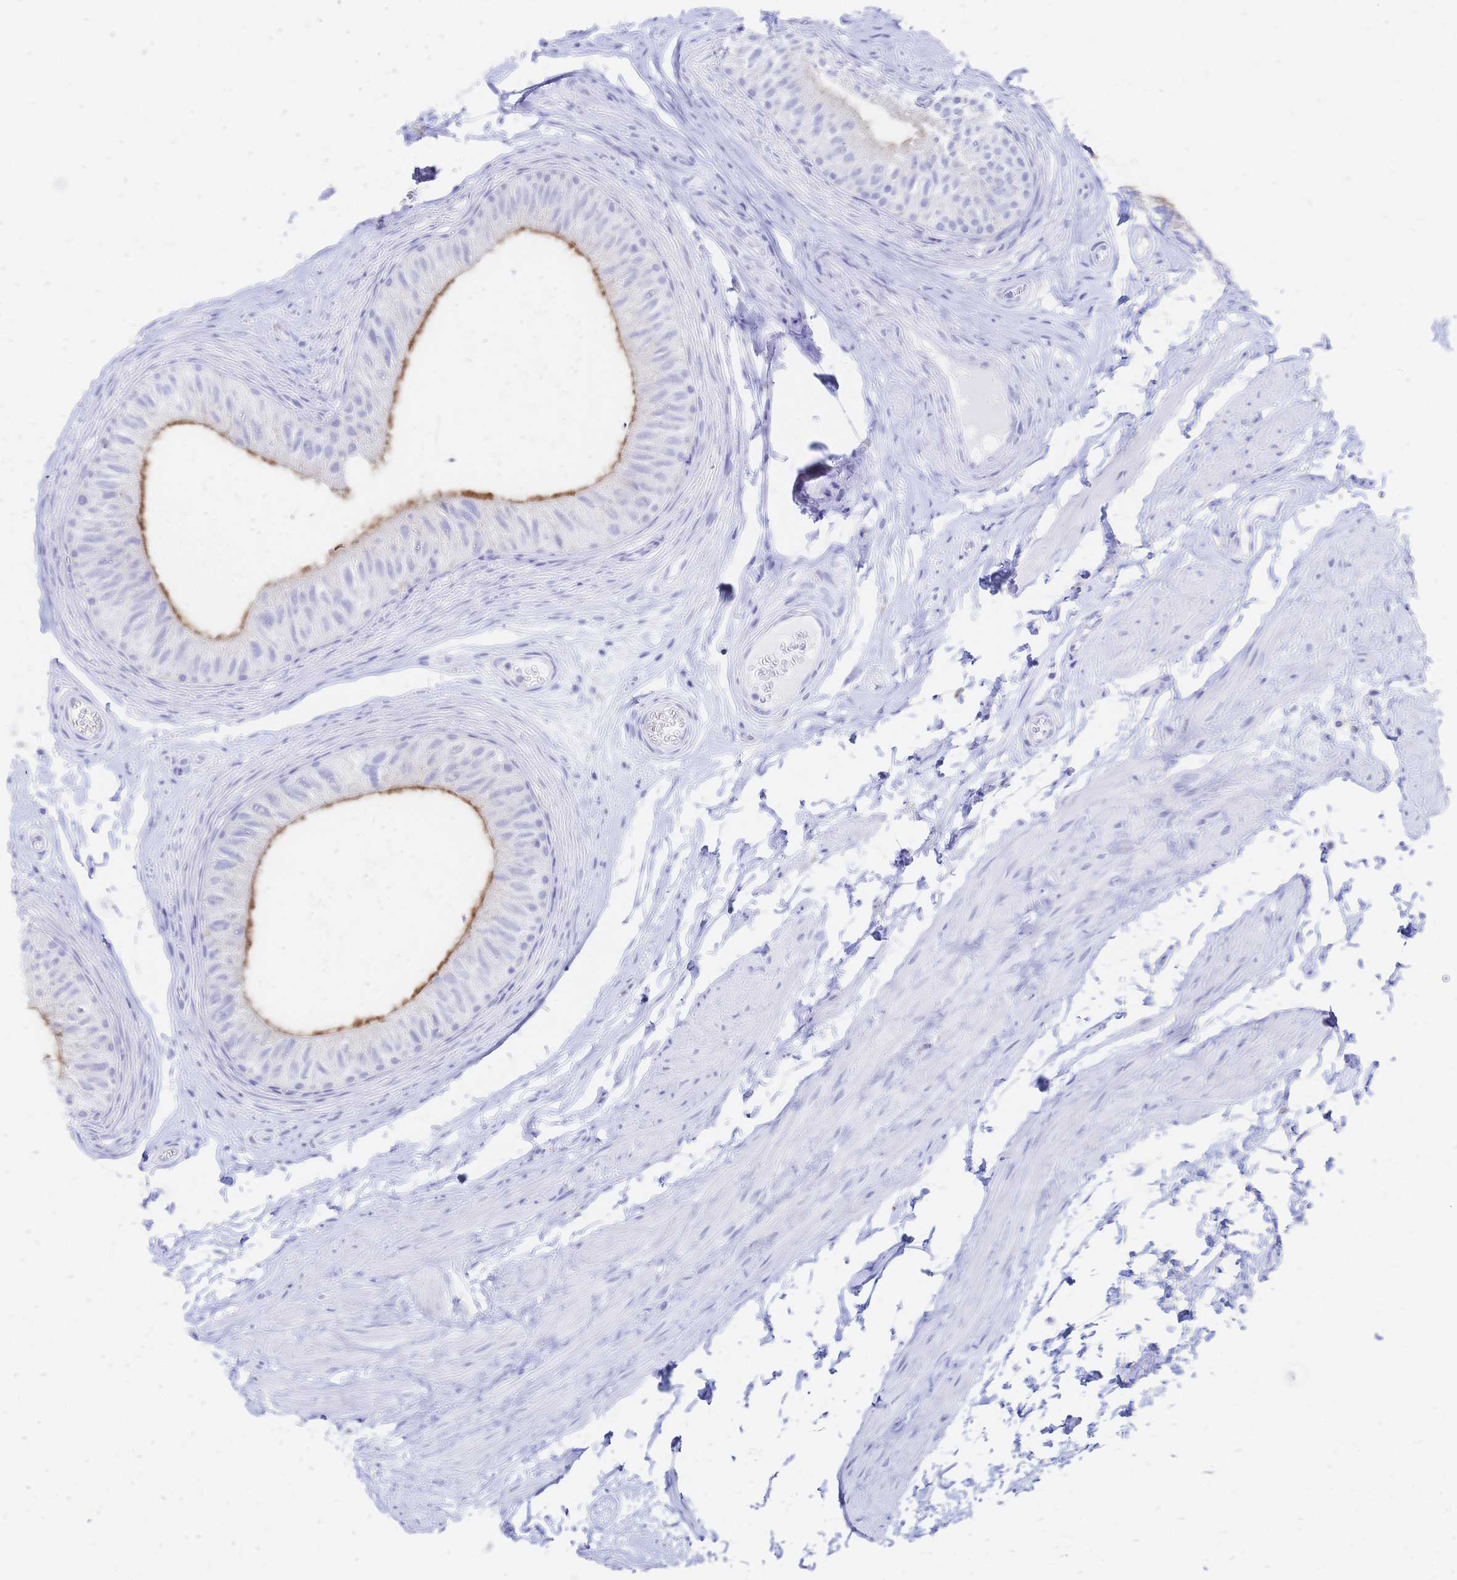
{"staining": {"intensity": "moderate", "quantity": "<25%", "location": "cytoplasmic/membranous"}, "tissue": "epididymis", "cell_type": "Glandular cells", "image_type": "normal", "snomed": [{"axis": "morphology", "description": "Normal tissue, NOS"}, {"axis": "topography", "description": "Epididymis, spermatic cord, NOS"}, {"axis": "topography", "description": "Epididymis"}, {"axis": "topography", "description": "Peripheral nerve tissue"}], "caption": "Glandular cells reveal moderate cytoplasmic/membranous expression in approximately <25% of cells in unremarkable epididymis.", "gene": "SLC5A1", "patient": {"sex": "male", "age": 29}}